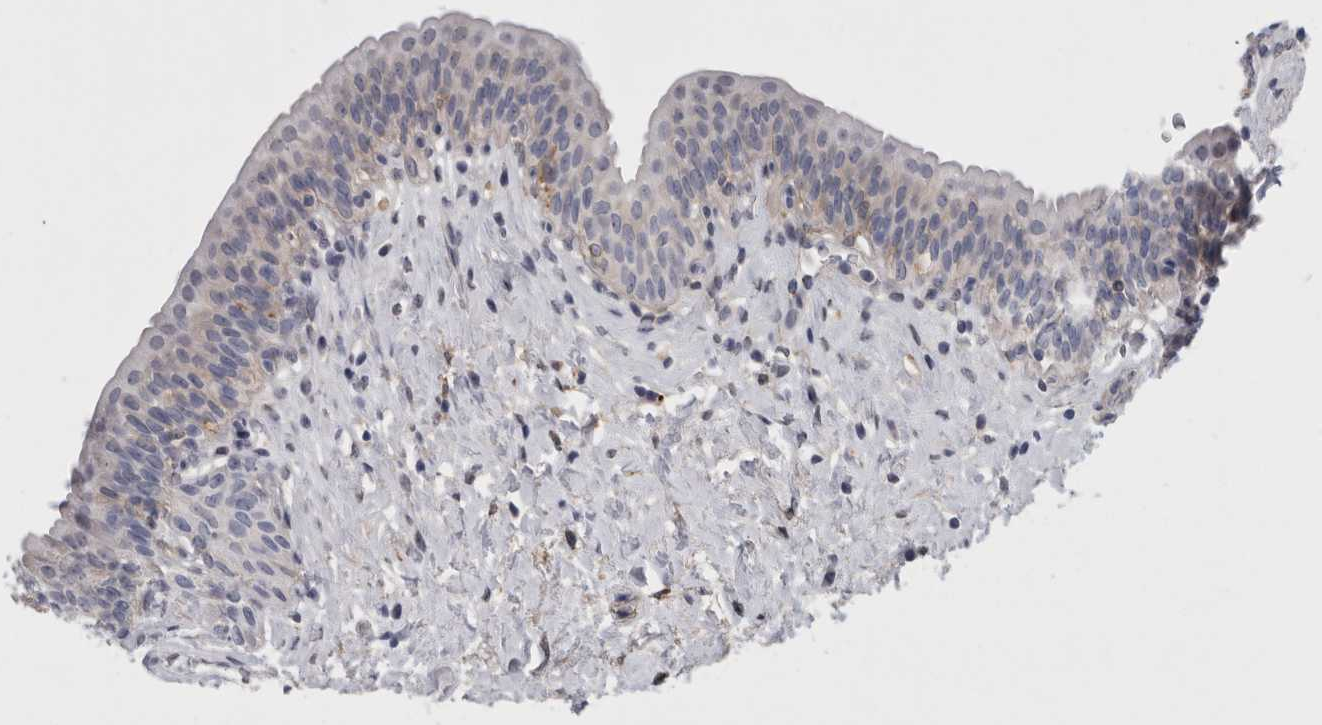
{"staining": {"intensity": "negative", "quantity": "none", "location": "none"}, "tissue": "urinary bladder", "cell_type": "Urothelial cells", "image_type": "normal", "snomed": [{"axis": "morphology", "description": "Normal tissue, NOS"}, {"axis": "topography", "description": "Urinary bladder"}], "caption": "Immunohistochemistry (IHC) photomicrograph of normal urinary bladder: human urinary bladder stained with DAB demonstrates no significant protein positivity in urothelial cells.", "gene": "DNAJC24", "patient": {"sex": "male", "age": 83}}